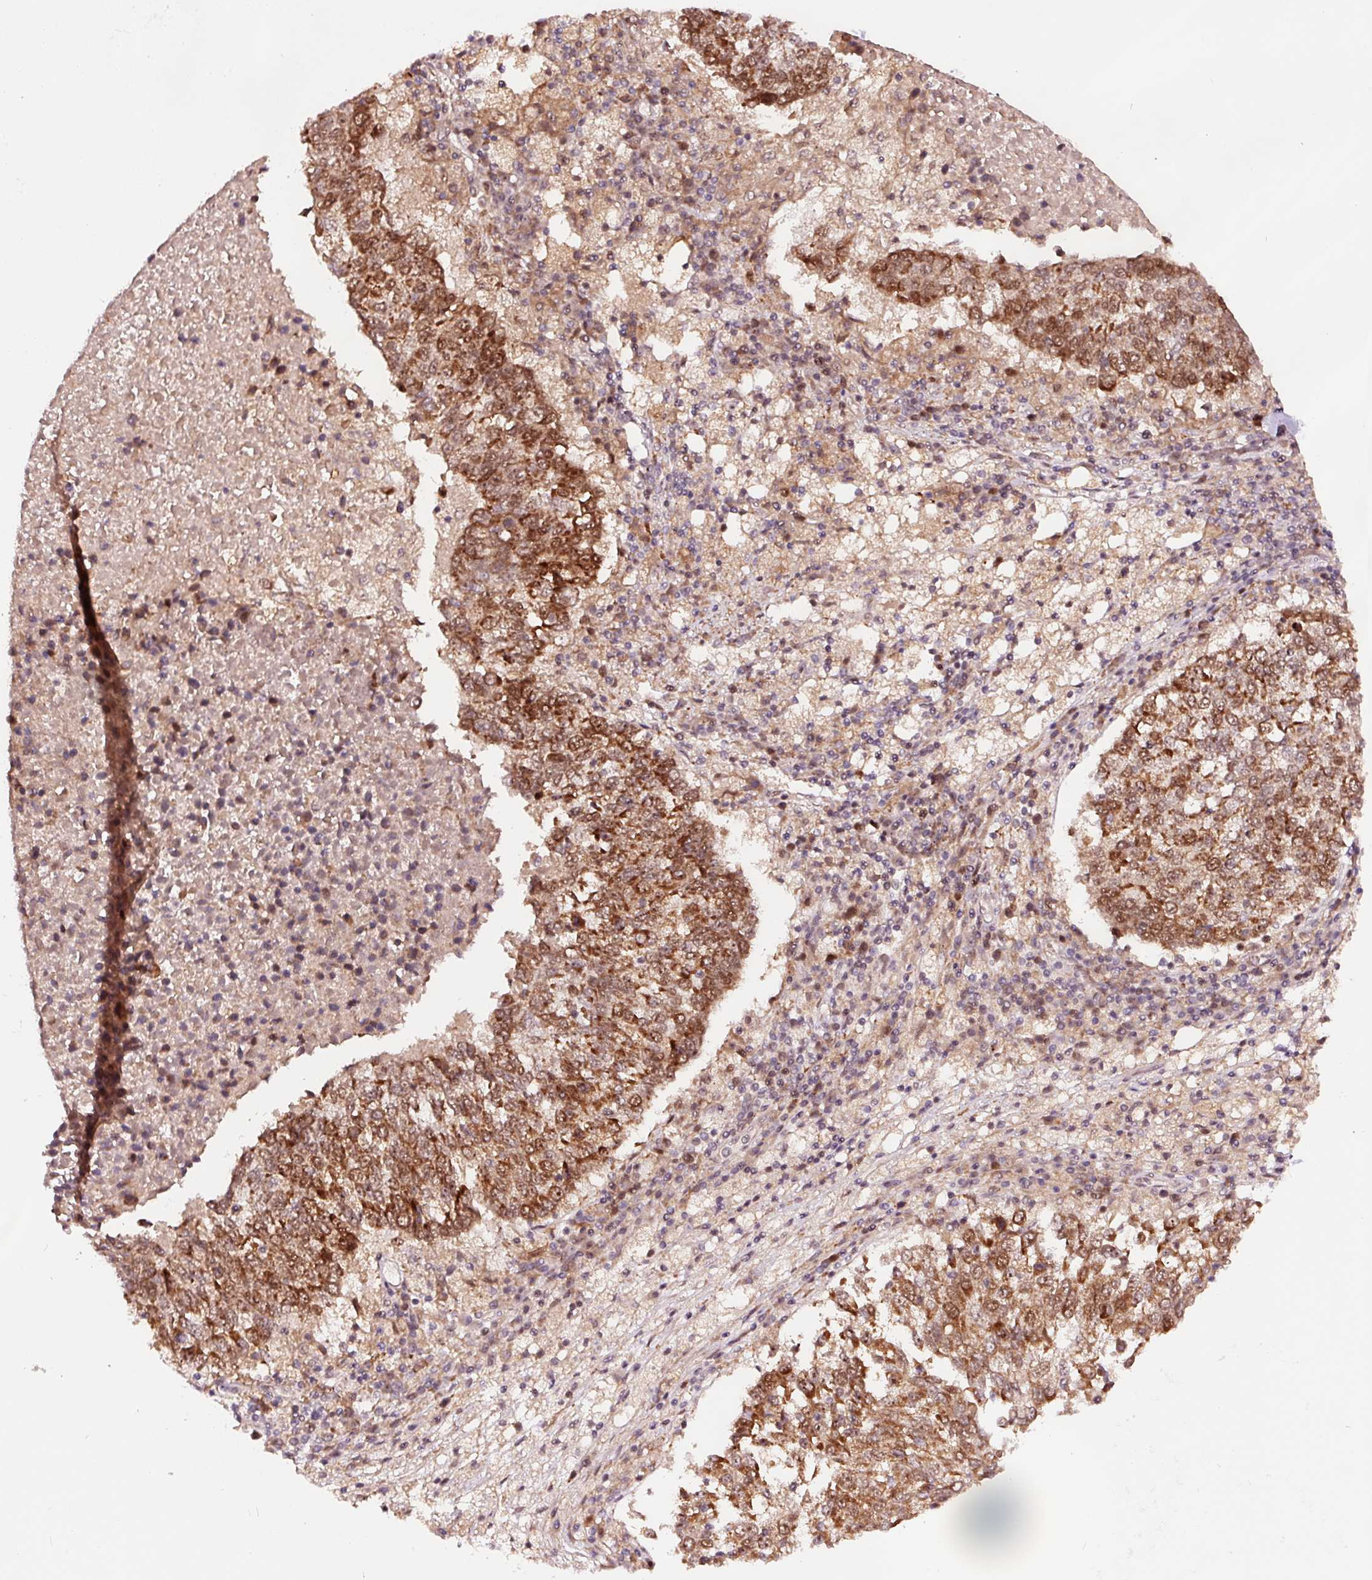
{"staining": {"intensity": "strong", "quantity": ">75%", "location": "cytoplasmic/membranous"}, "tissue": "lung cancer", "cell_type": "Tumor cells", "image_type": "cancer", "snomed": [{"axis": "morphology", "description": "Squamous cell carcinoma, NOS"}, {"axis": "topography", "description": "Lung"}], "caption": "Lung cancer (squamous cell carcinoma) was stained to show a protein in brown. There is high levels of strong cytoplasmic/membranous expression in about >75% of tumor cells.", "gene": "RFC4", "patient": {"sex": "male", "age": 73}}